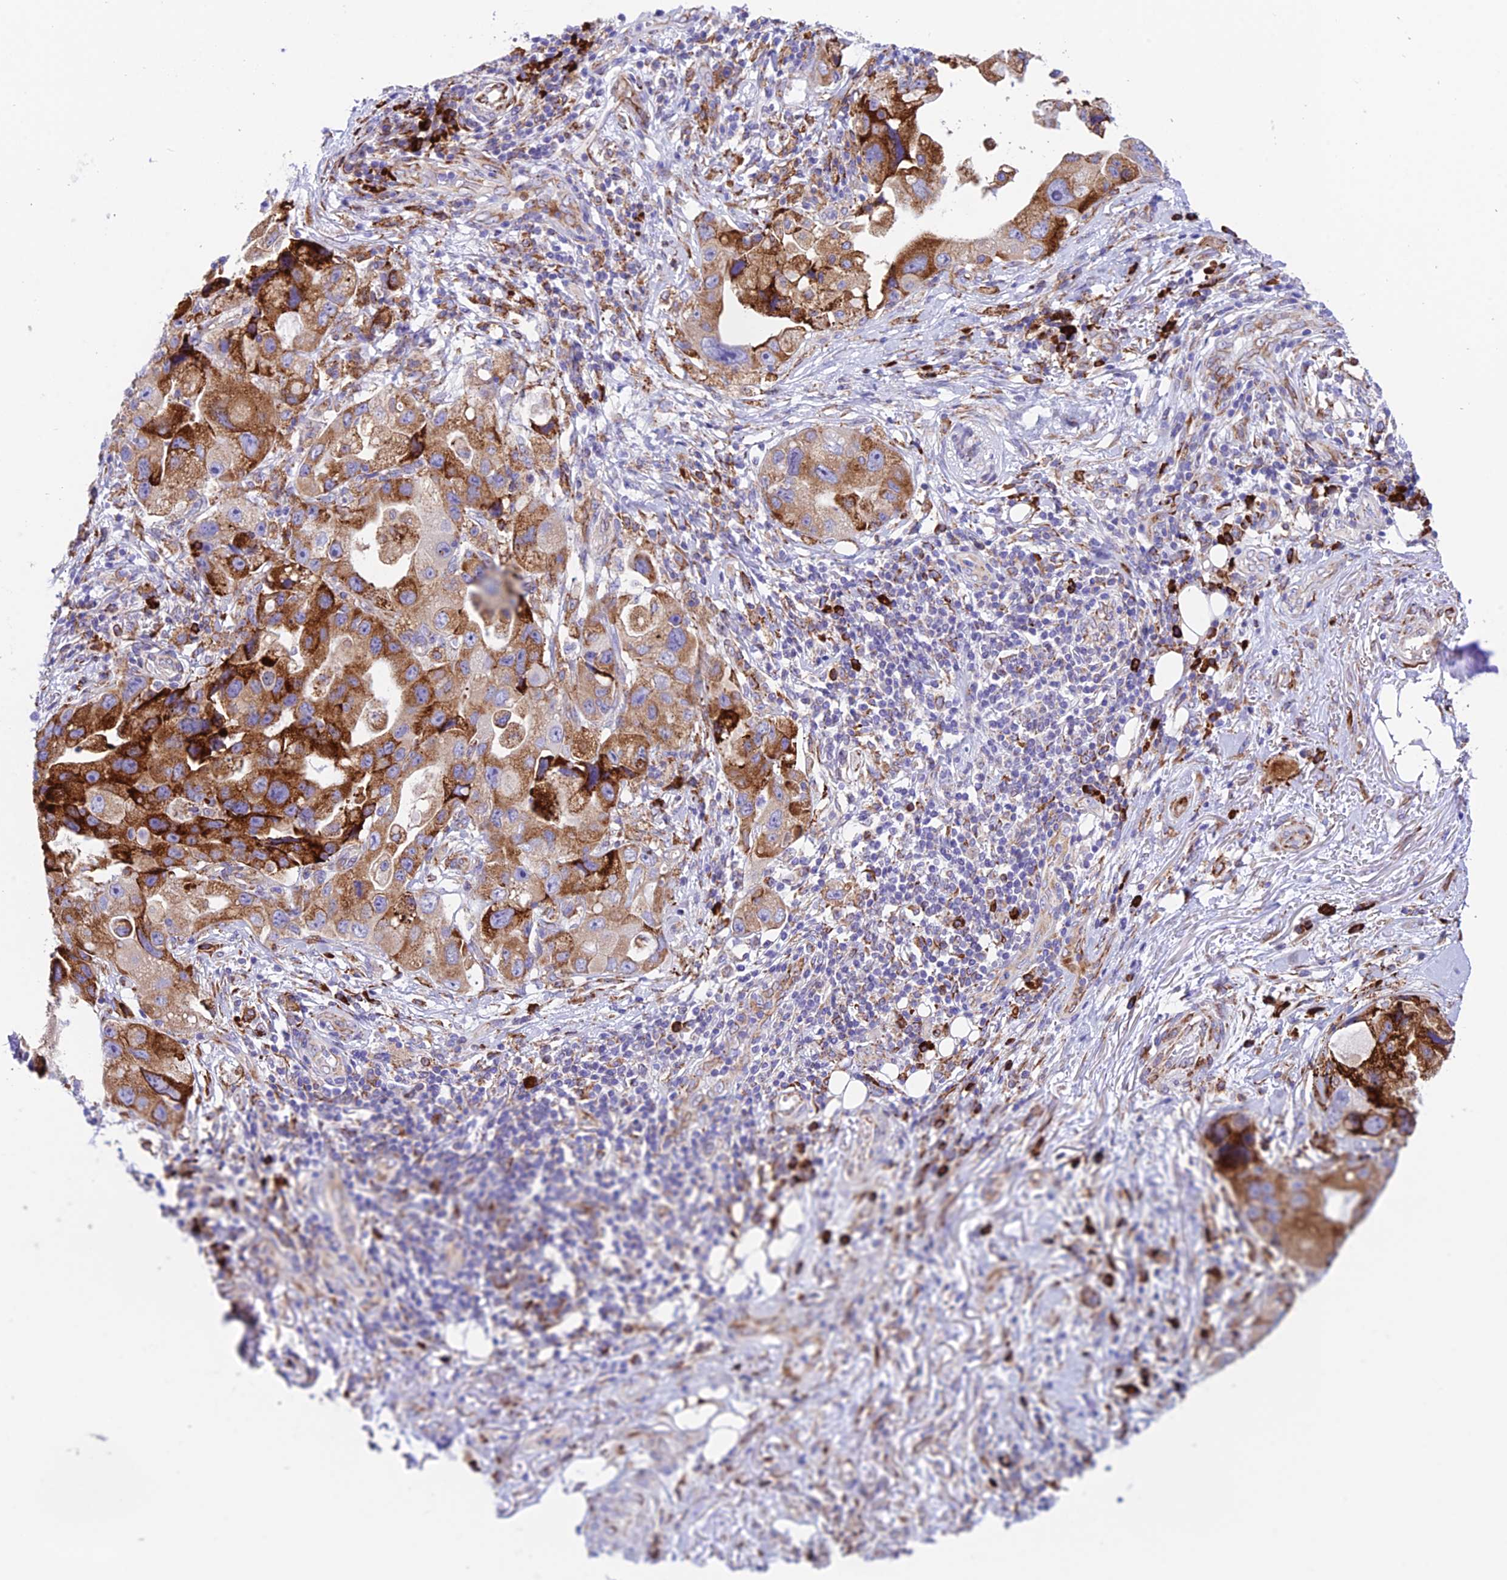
{"staining": {"intensity": "strong", "quantity": ">75%", "location": "cytoplasmic/membranous"}, "tissue": "lung cancer", "cell_type": "Tumor cells", "image_type": "cancer", "snomed": [{"axis": "morphology", "description": "Adenocarcinoma, NOS"}, {"axis": "topography", "description": "Lung"}], "caption": "Immunohistochemistry (IHC) staining of adenocarcinoma (lung), which shows high levels of strong cytoplasmic/membranous expression in approximately >75% of tumor cells indicating strong cytoplasmic/membranous protein staining. The staining was performed using DAB (brown) for protein detection and nuclei were counterstained in hematoxylin (blue).", "gene": "TUBGCP6", "patient": {"sex": "female", "age": 54}}